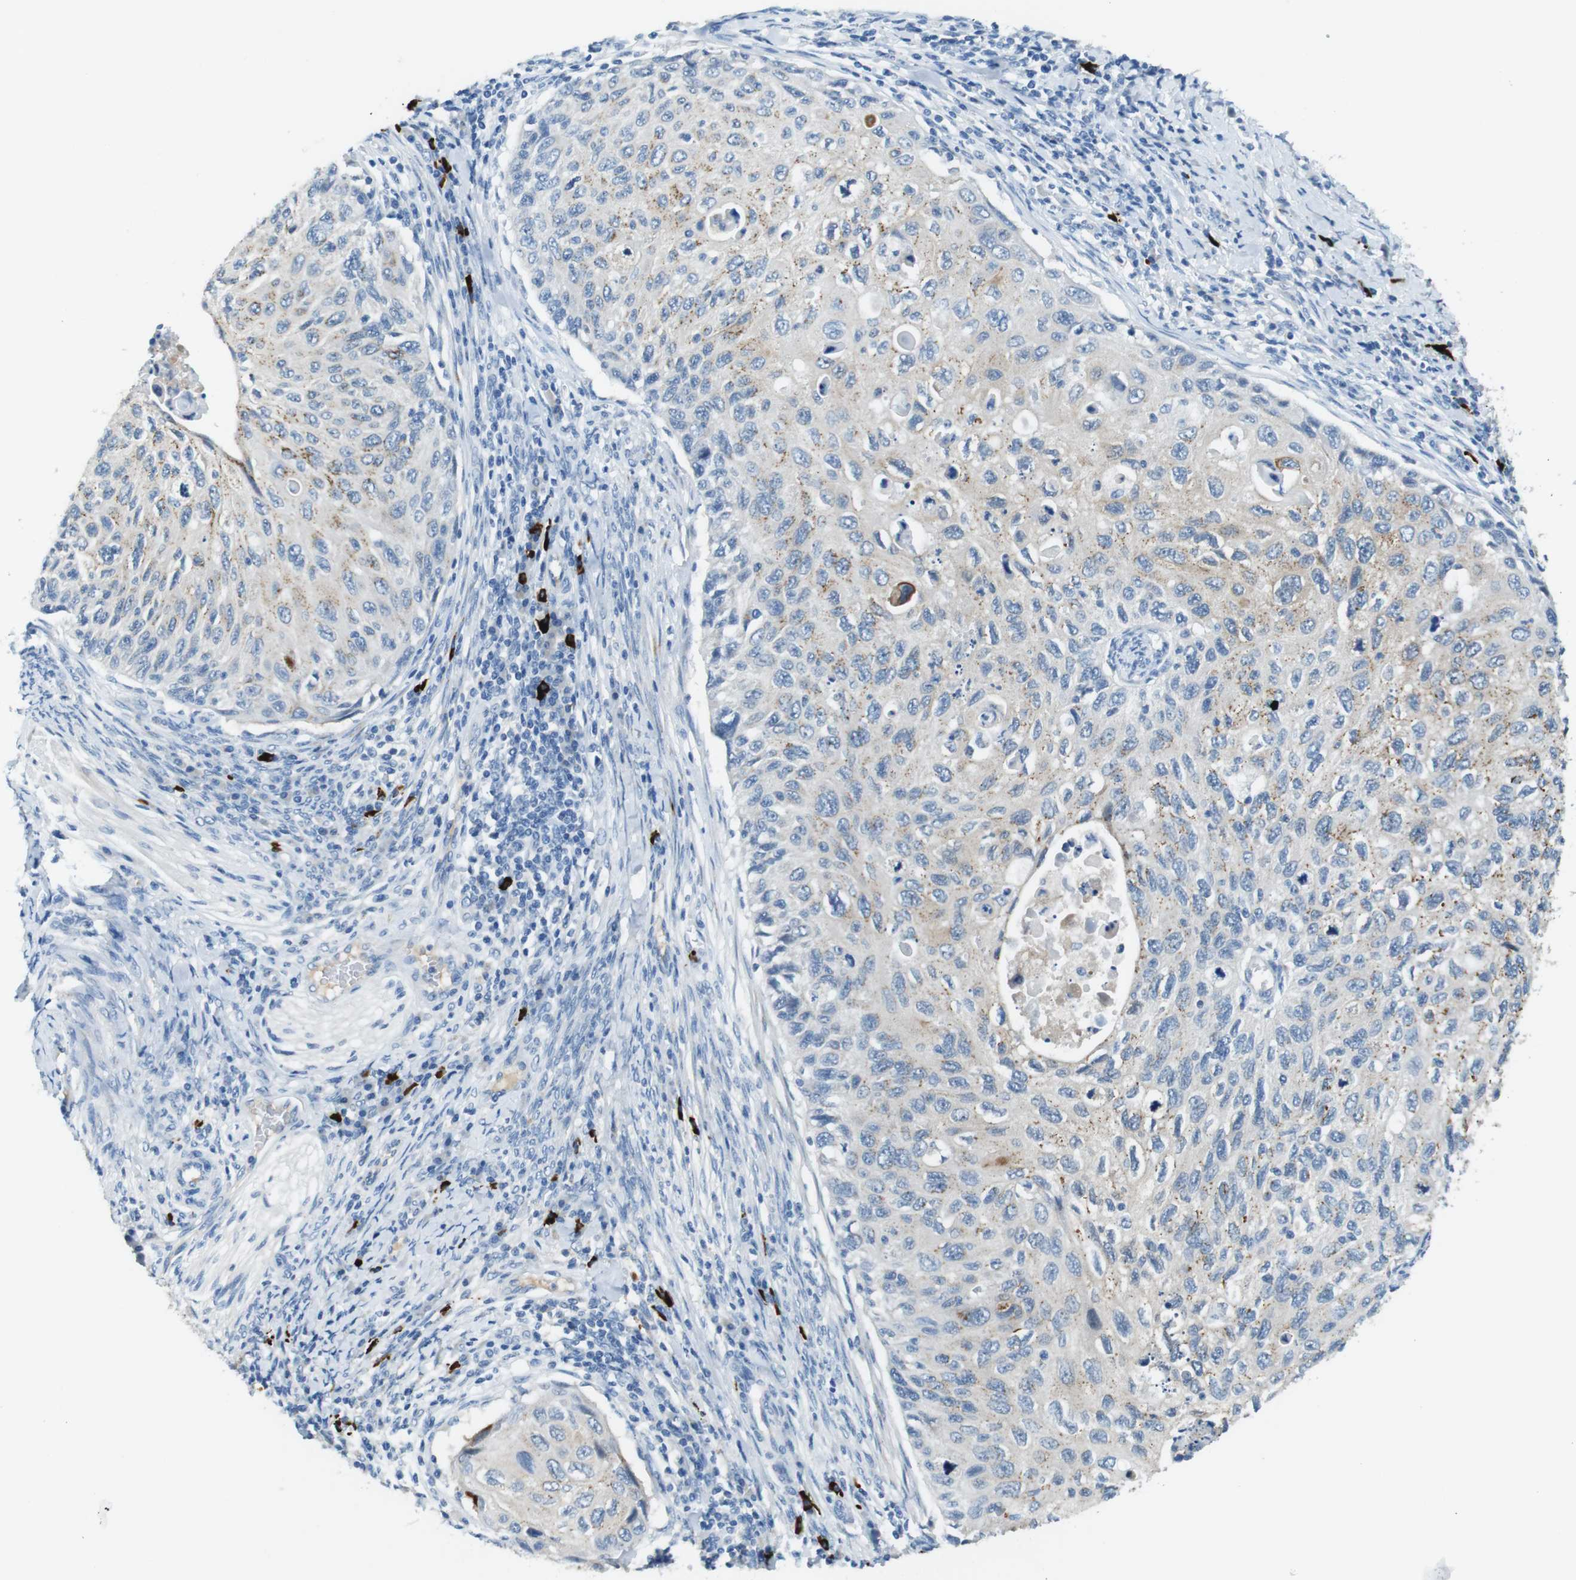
{"staining": {"intensity": "weak", "quantity": "<25%", "location": "cytoplasmic/membranous"}, "tissue": "cervical cancer", "cell_type": "Tumor cells", "image_type": "cancer", "snomed": [{"axis": "morphology", "description": "Squamous cell carcinoma, NOS"}, {"axis": "topography", "description": "Cervix"}], "caption": "Protein analysis of cervical cancer demonstrates no significant staining in tumor cells.", "gene": "SLC35A3", "patient": {"sex": "female", "age": 70}}